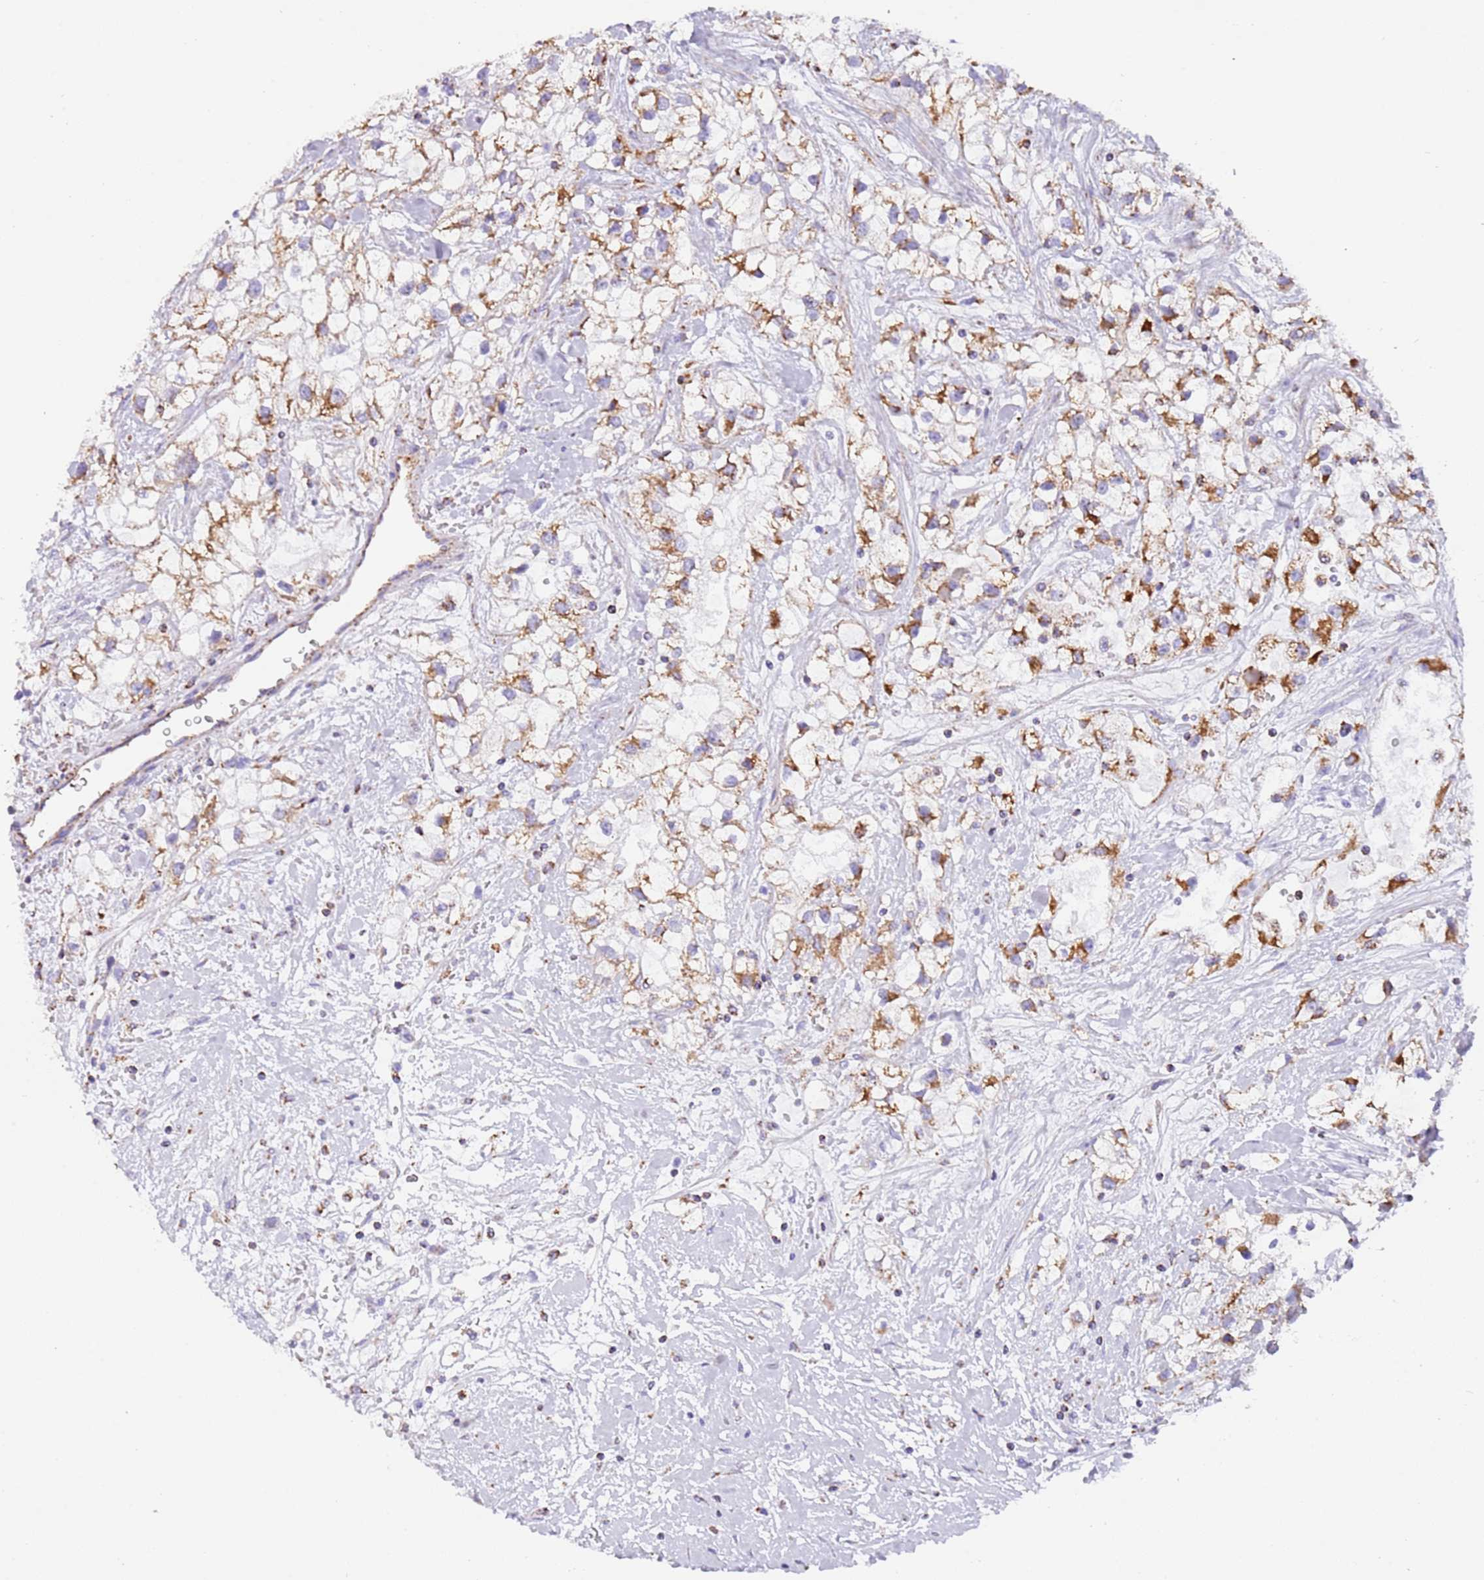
{"staining": {"intensity": "moderate", "quantity": ">75%", "location": "cytoplasmic/membranous"}, "tissue": "renal cancer", "cell_type": "Tumor cells", "image_type": "cancer", "snomed": [{"axis": "morphology", "description": "Adenocarcinoma, NOS"}, {"axis": "topography", "description": "Kidney"}], "caption": "This is an image of IHC staining of renal cancer, which shows moderate expression in the cytoplasmic/membranous of tumor cells.", "gene": "SUCLG2", "patient": {"sex": "male", "age": 59}}